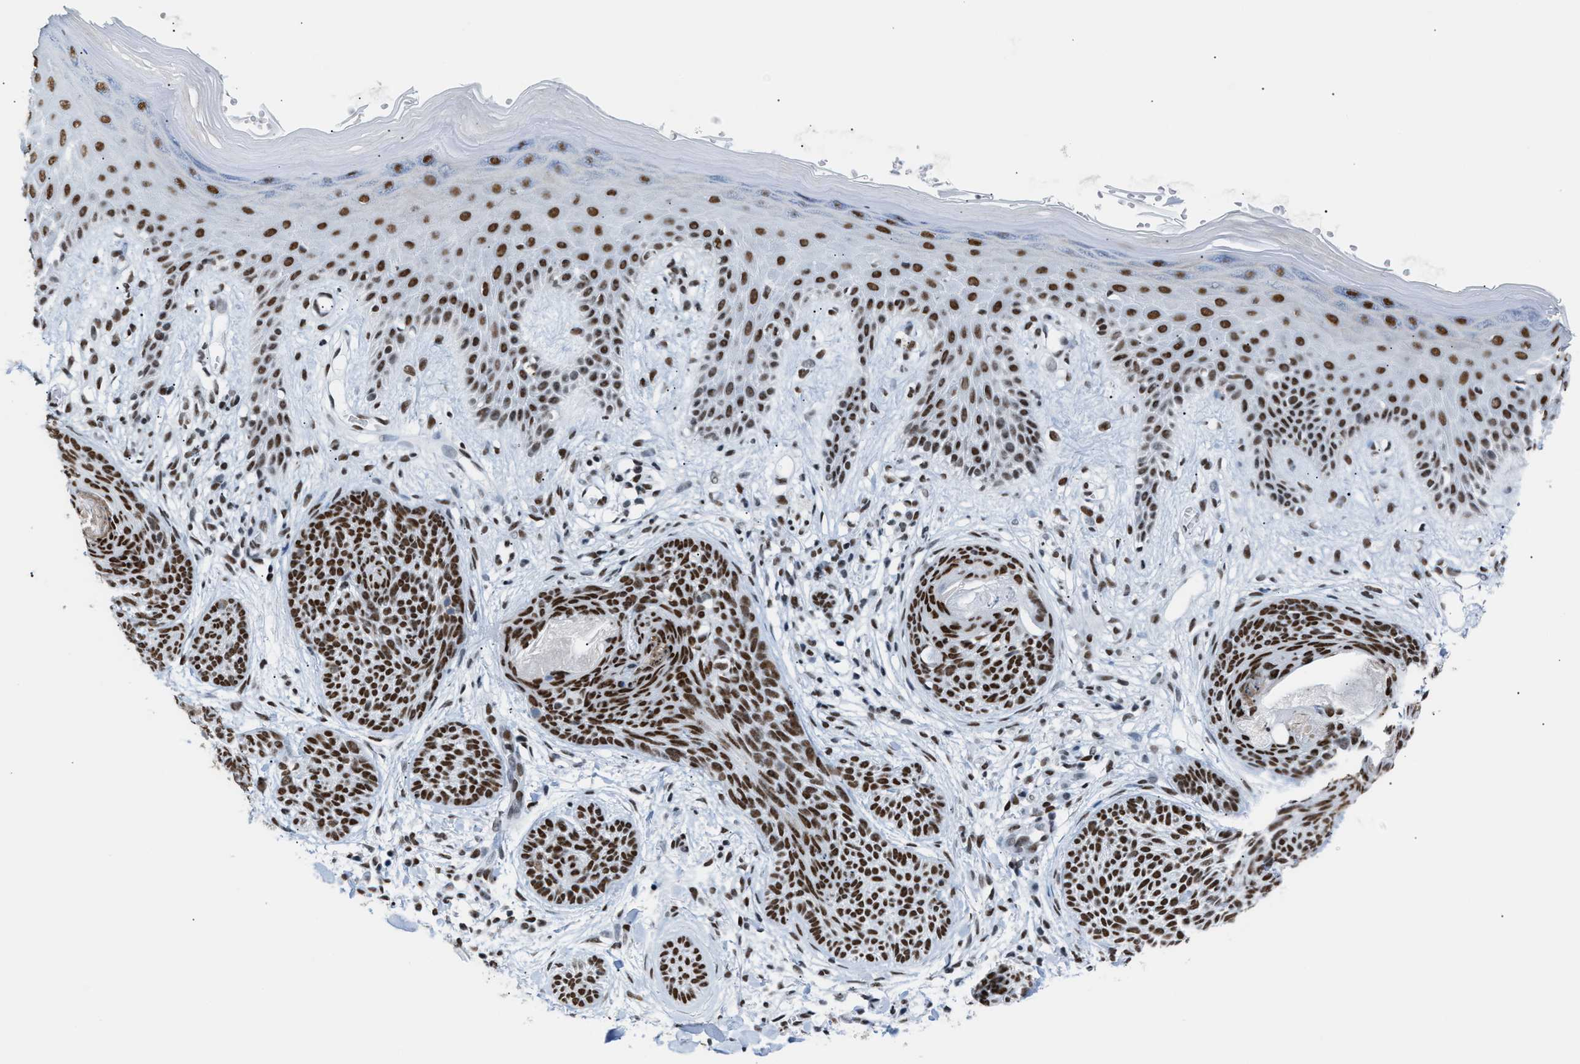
{"staining": {"intensity": "strong", "quantity": ">75%", "location": "nuclear"}, "tissue": "skin cancer", "cell_type": "Tumor cells", "image_type": "cancer", "snomed": [{"axis": "morphology", "description": "Basal cell carcinoma"}, {"axis": "topography", "description": "Skin"}], "caption": "Protein expression analysis of human skin basal cell carcinoma reveals strong nuclear positivity in approximately >75% of tumor cells.", "gene": "CCAR2", "patient": {"sex": "female", "age": 59}}